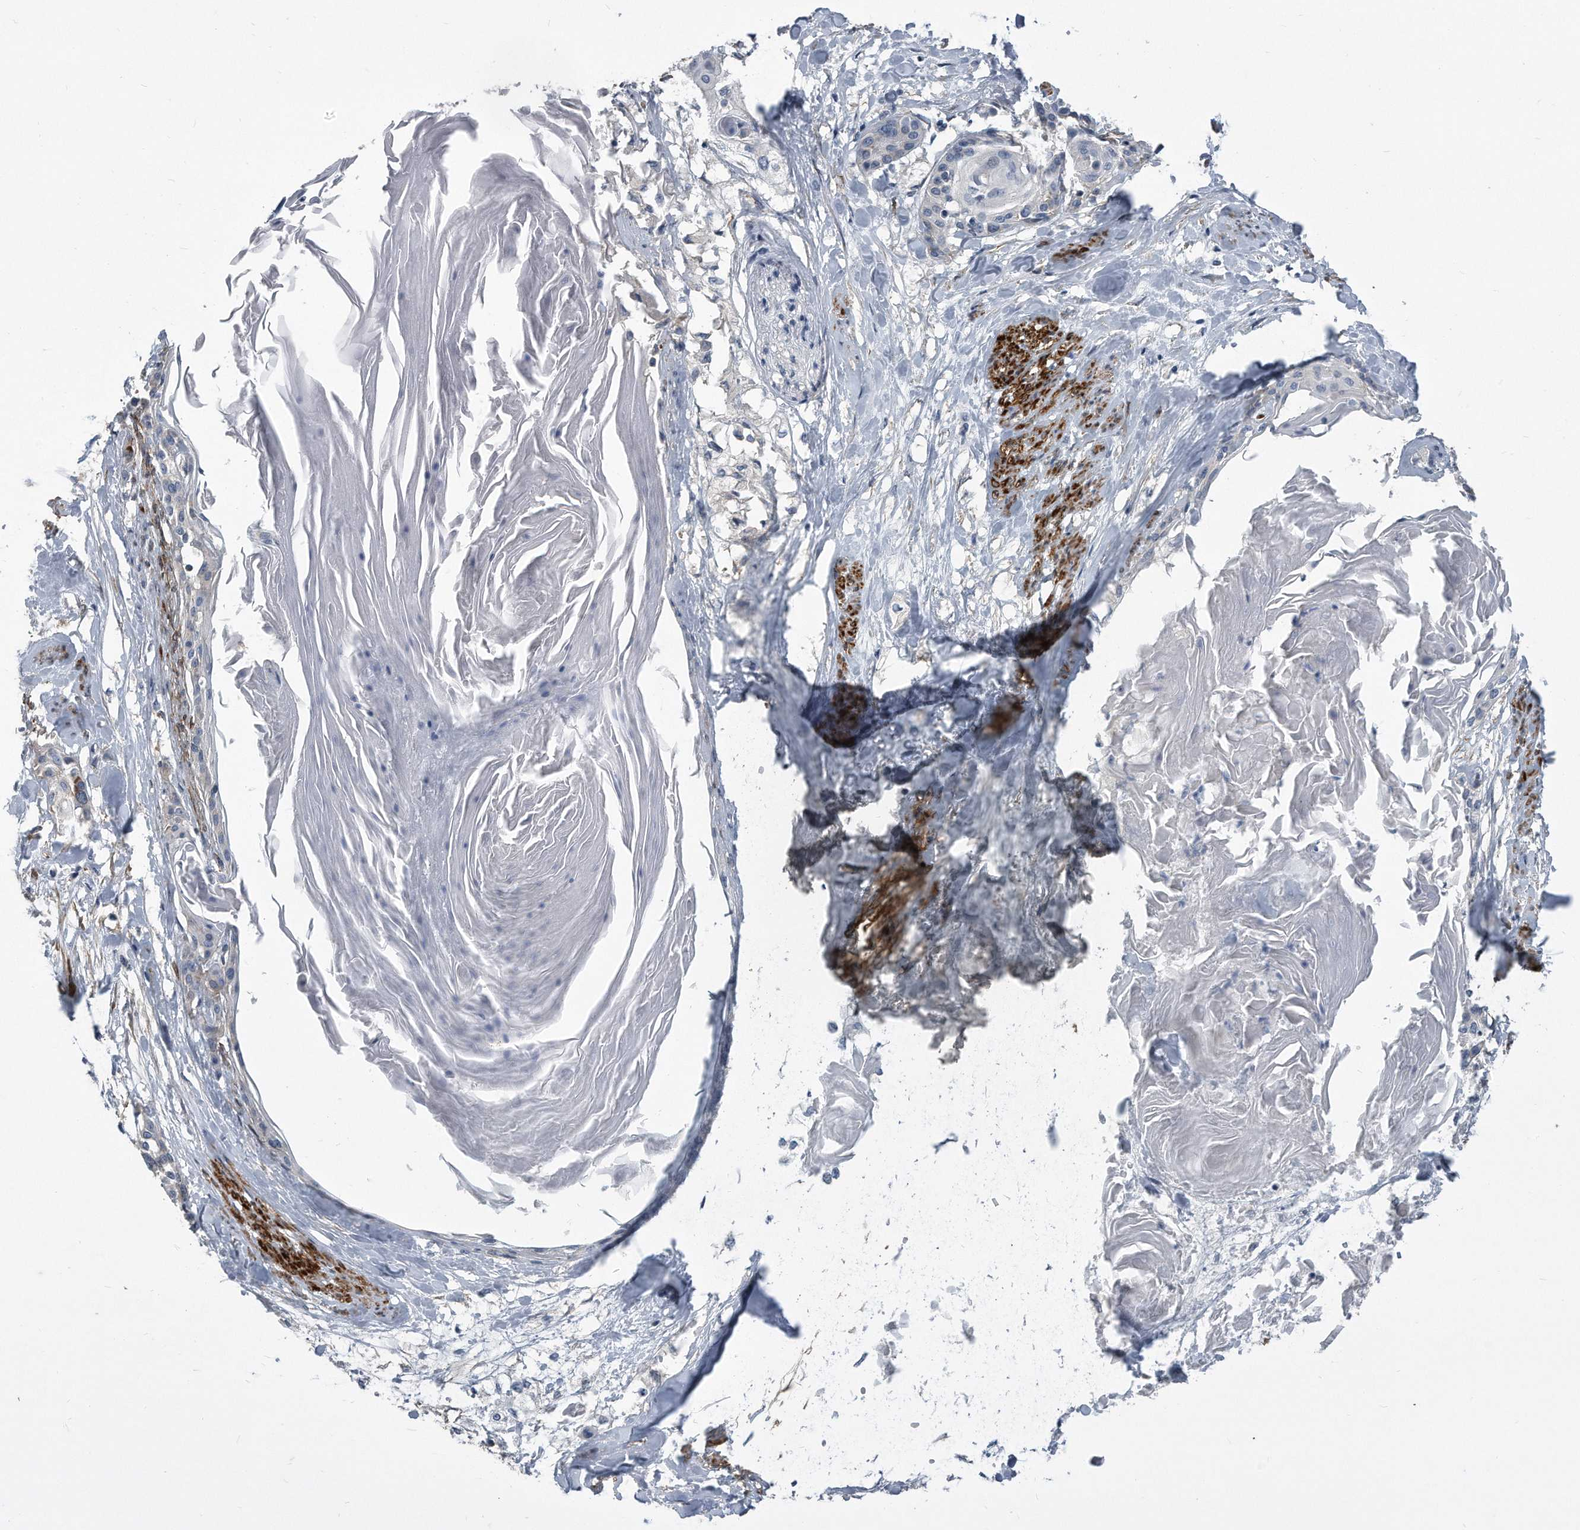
{"staining": {"intensity": "negative", "quantity": "none", "location": "none"}, "tissue": "cervical cancer", "cell_type": "Tumor cells", "image_type": "cancer", "snomed": [{"axis": "morphology", "description": "Squamous cell carcinoma, NOS"}, {"axis": "topography", "description": "Cervix"}], "caption": "This is an IHC image of human cervical squamous cell carcinoma. There is no expression in tumor cells.", "gene": "EIF2B4", "patient": {"sex": "female", "age": 57}}